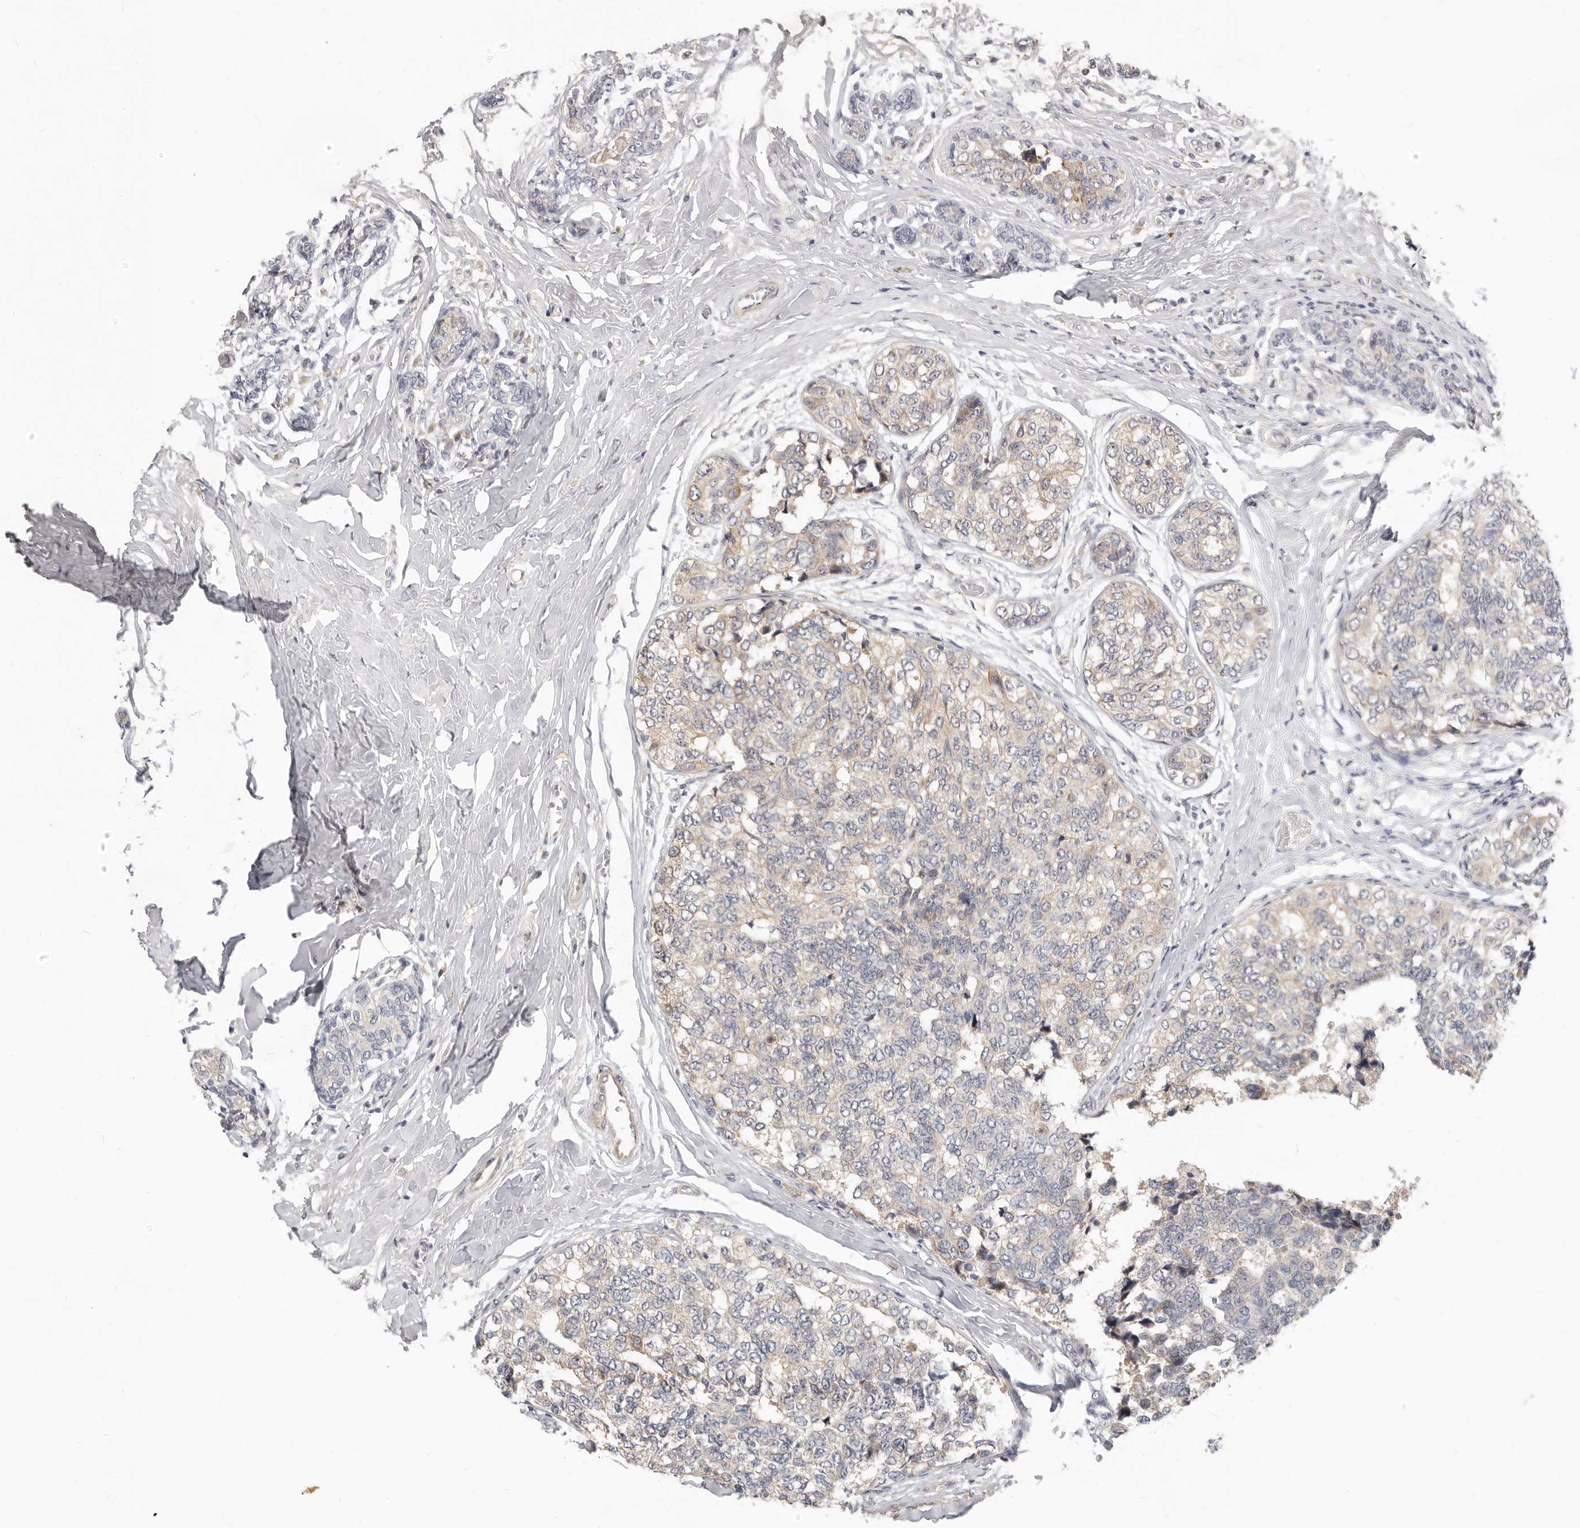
{"staining": {"intensity": "weak", "quantity": "25%-75%", "location": "cytoplasmic/membranous"}, "tissue": "breast cancer", "cell_type": "Tumor cells", "image_type": "cancer", "snomed": [{"axis": "morphology", "description": "Normal tissue, NOS"}, {"axis": "morphology", "description": "Duct carcinoma"}, {"axis": "topography", "description": "Breast"}], "caption": "Immunohistochemistry (IHC) image of neoplastic tissue: human breast invasive ductal carcinoma stained using immunohistochemistry reveals low levels of weak protein expression localized specifically in the cytoplasmic/membranous of tumor cells, appearing as a cytoplasmic/membranous brown color.", "gene": "MICALL2", "patient": {"sex": "female", "age": 43}}